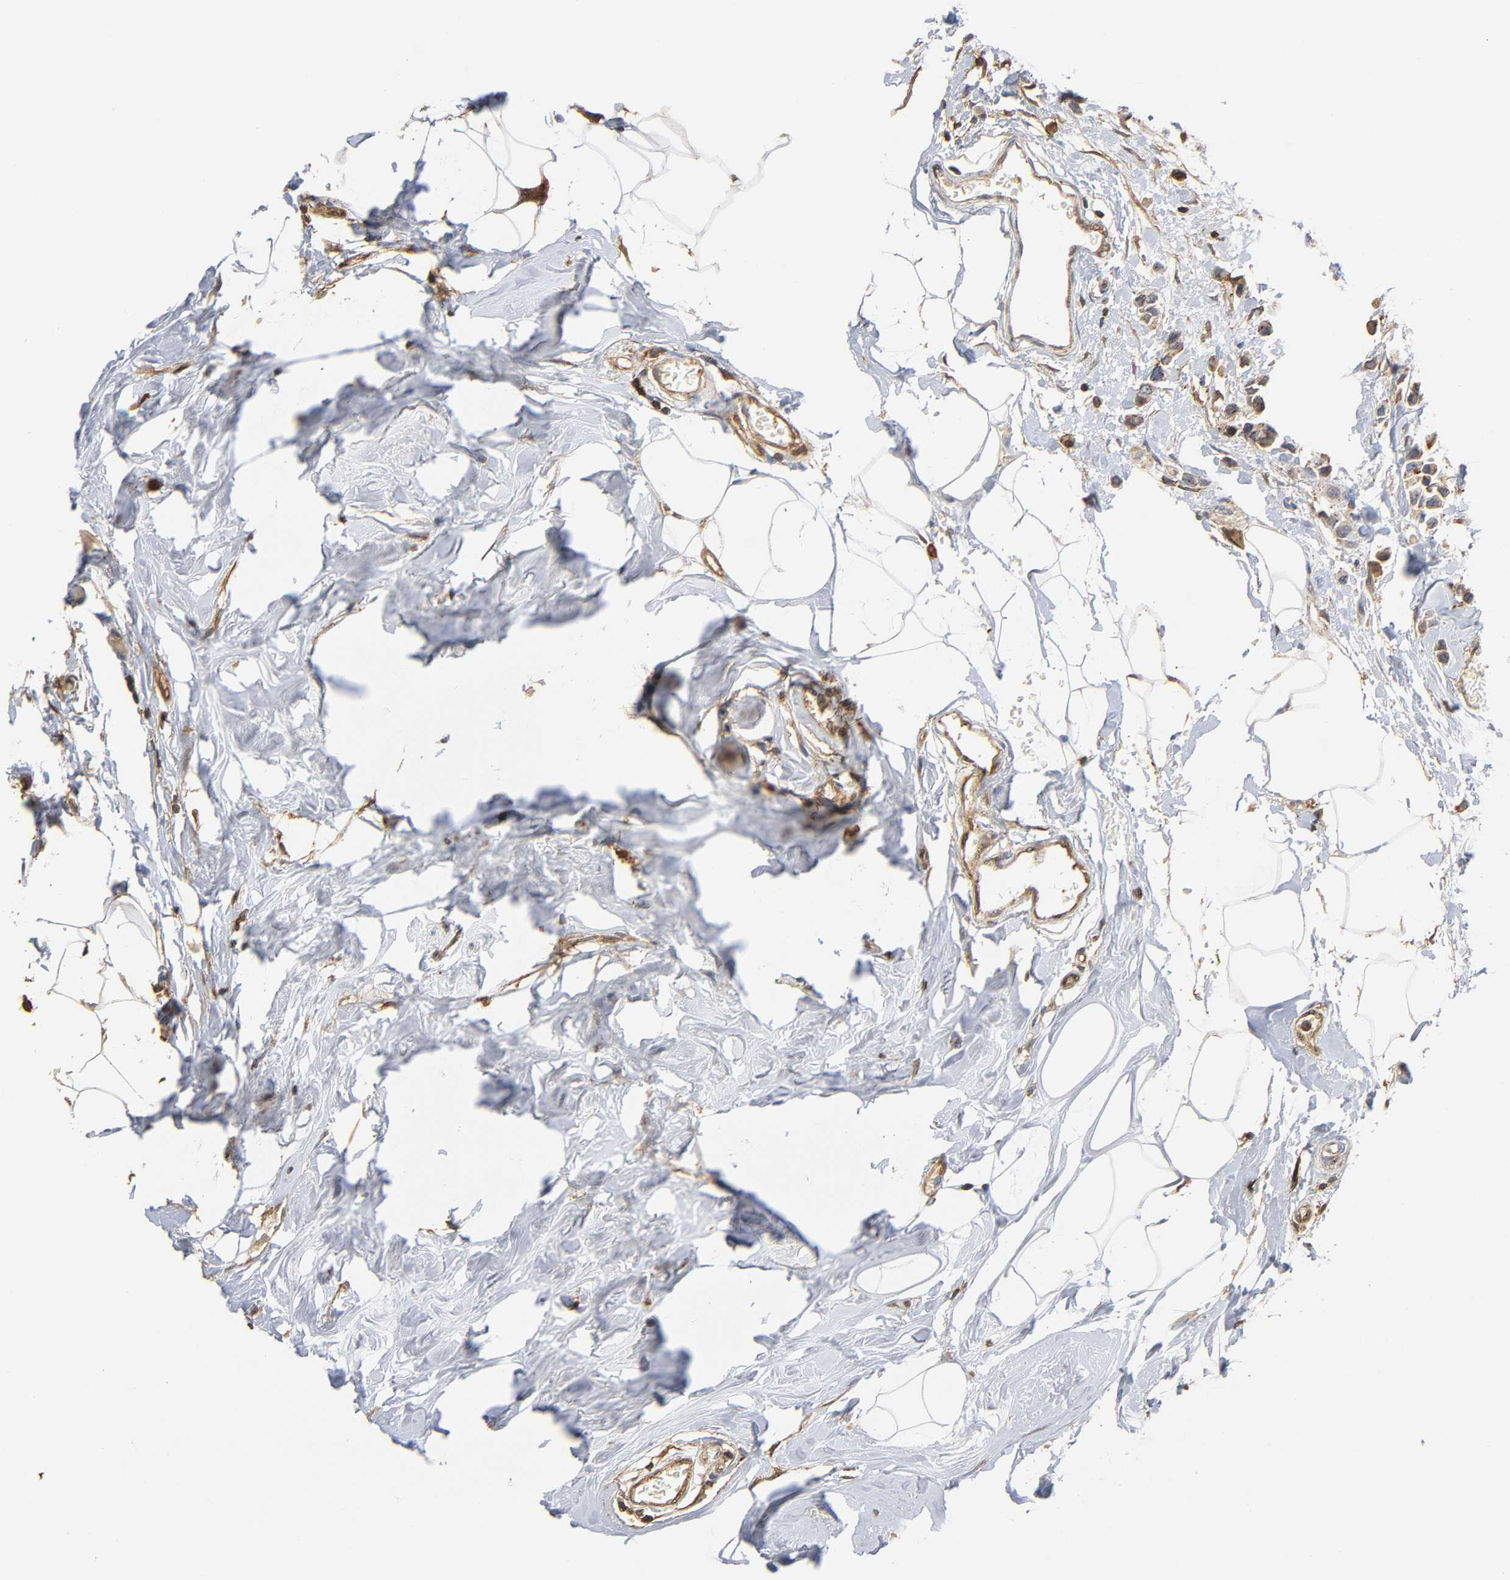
{"staining": {"intensity": "moderate", "quantity": ">75%", "location": "cytoplasmic/membranous"}, "tissue": "breast cancer", "cell_type": "Tumor cells", "image_type": "cancer", "snomed": [{"axis": "morphology", "description": "Lobular carcinoma"}, {"axis": "topography", "description": "Breast"}], "caption": "Immunohistochemistry (DAB) staining of human breast cancer (lobular carcinoma) shows moderate cytoplasmic/membranous protein positivity in about >75% of tumor cells. (Brightfield microscopy of DAB IHC at high magnification).", "gene": "ANXA11", "patient": {"sex": "female", "age": 51}}